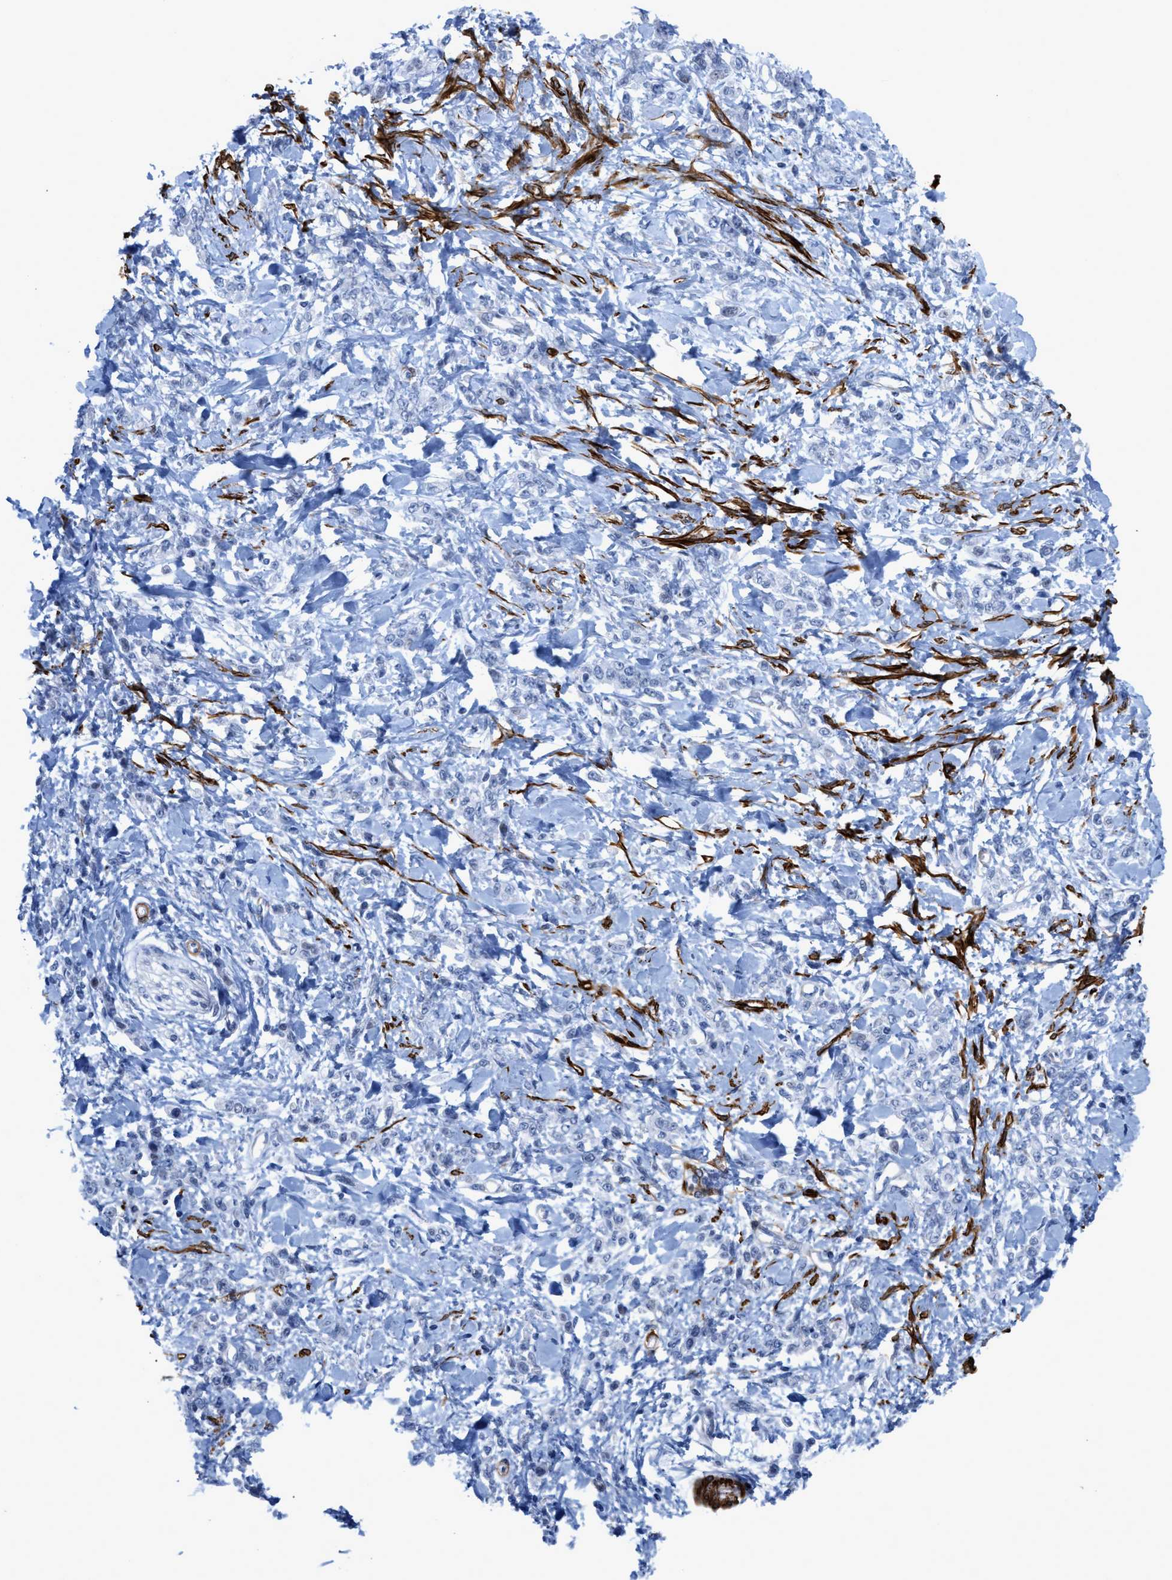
{"staining": {"intensity": "negative", "quantity": "none", "location": "none"}, "tissue": "stomach cancer", "cell_type": "Tumor cells", "image_type": "cancer", "snomed": [{"axis": "morphology", "description": "Normal tissue, NOS"}, {"axis": "morphology", "description": "Adenocarcinoma, NOS"}, {"axis": "topography", "description": "Stomach"}], "caption": "Adenocarcinoma (stomach) stained for a protein using immunohistochemistry exhibits no expression tumor cells.", "gene": "TAGLN", "patient": {"sex": "male", "age": 82}}